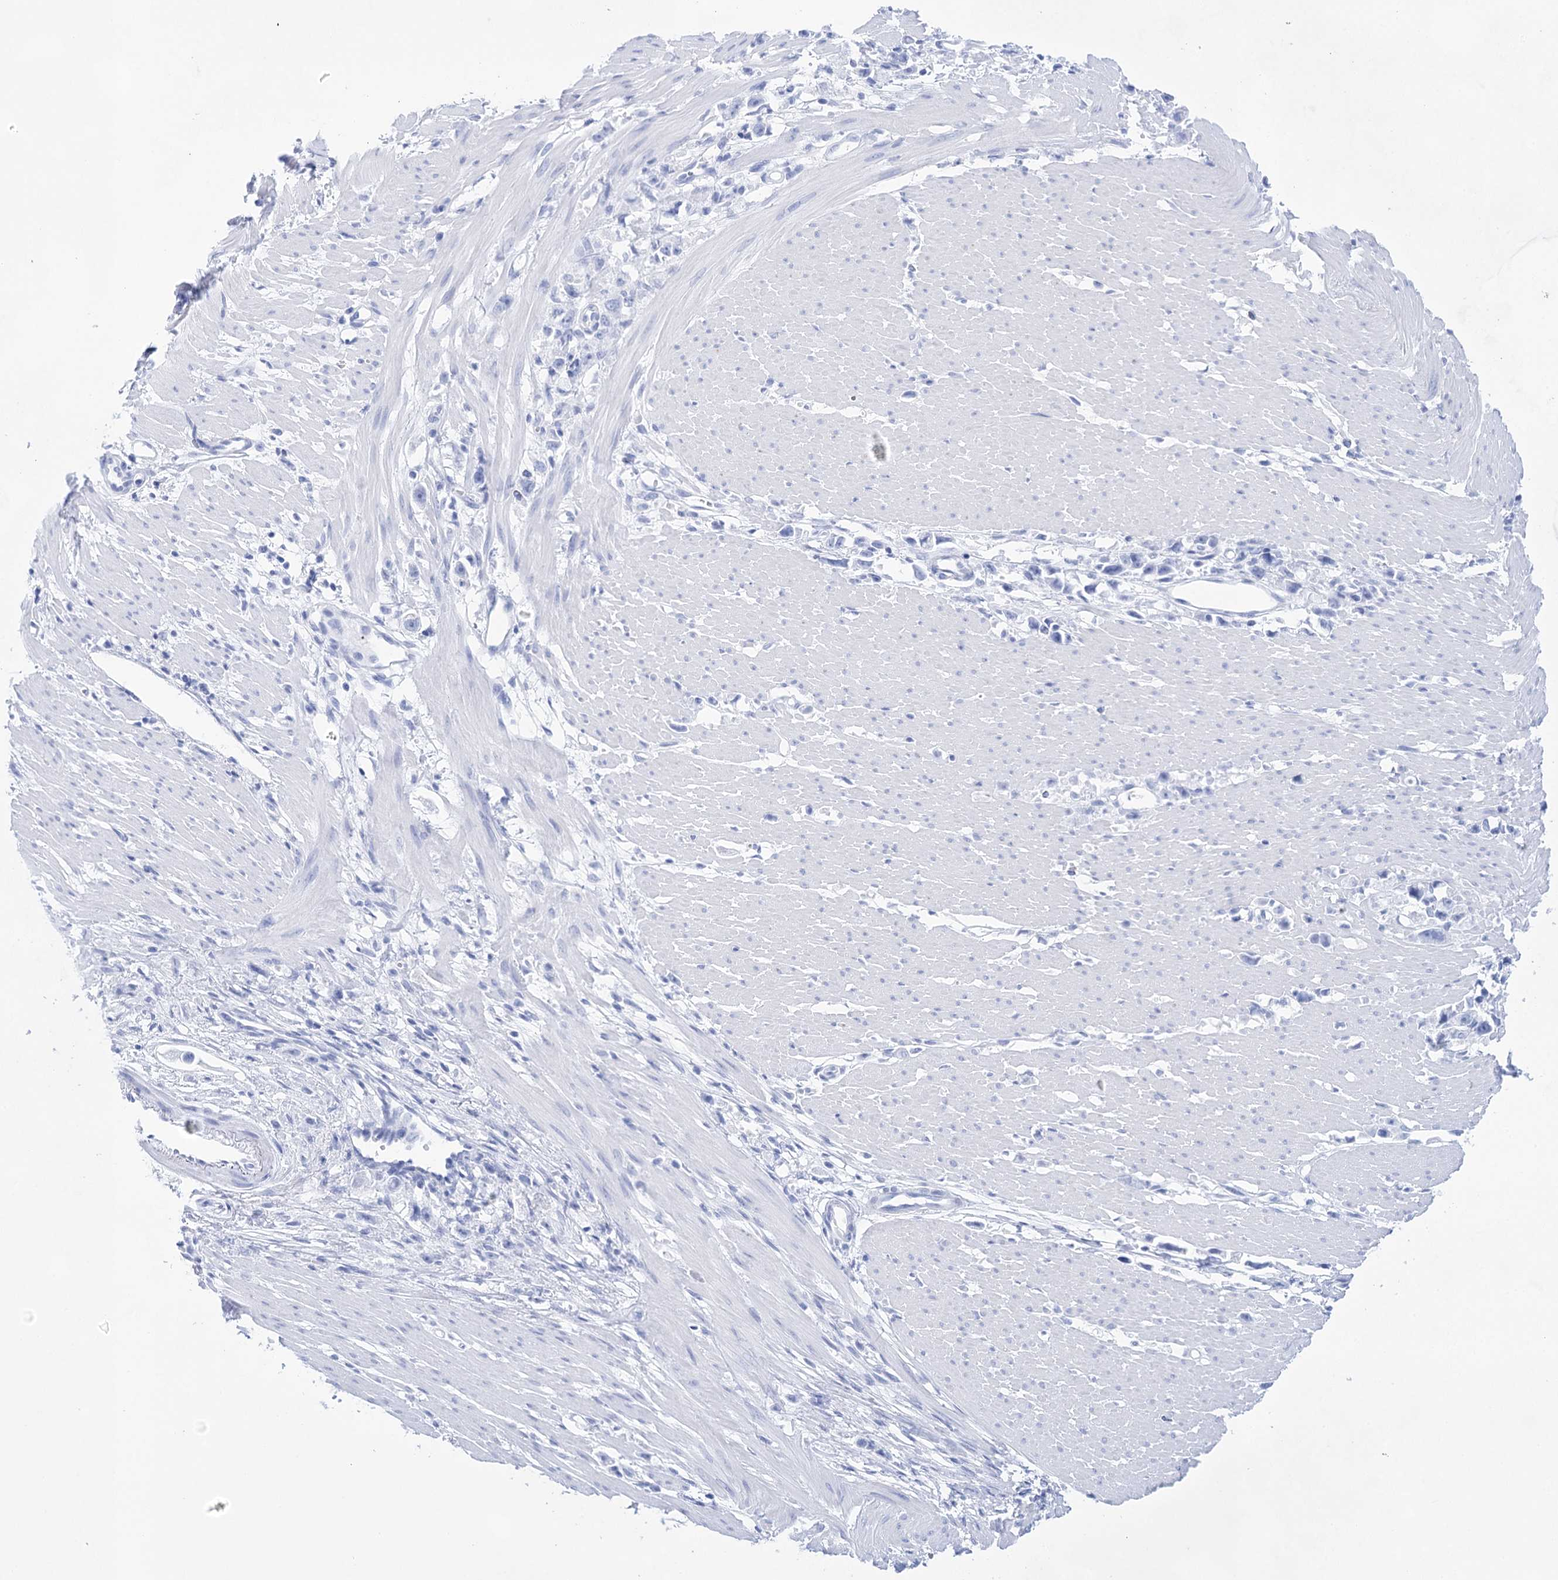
{"staining": {"intensity": "negative", "quantity": "none", "location": "none"}, "tissue": "stomach cancer", "cell_type": "Tumor cells", "image_type": "cancer", "snomed": [{"axis": "morphology", "description": "Adenocarcinoma, NOS"}, {"axis": "topography", "description": "Stomach"}], "caption": "This is an immunohistochemistry image of stomach cancer. There is no staining in tumor cells.", "gene": "LALBA", "patient": {"sex": "female", "age": 59}}